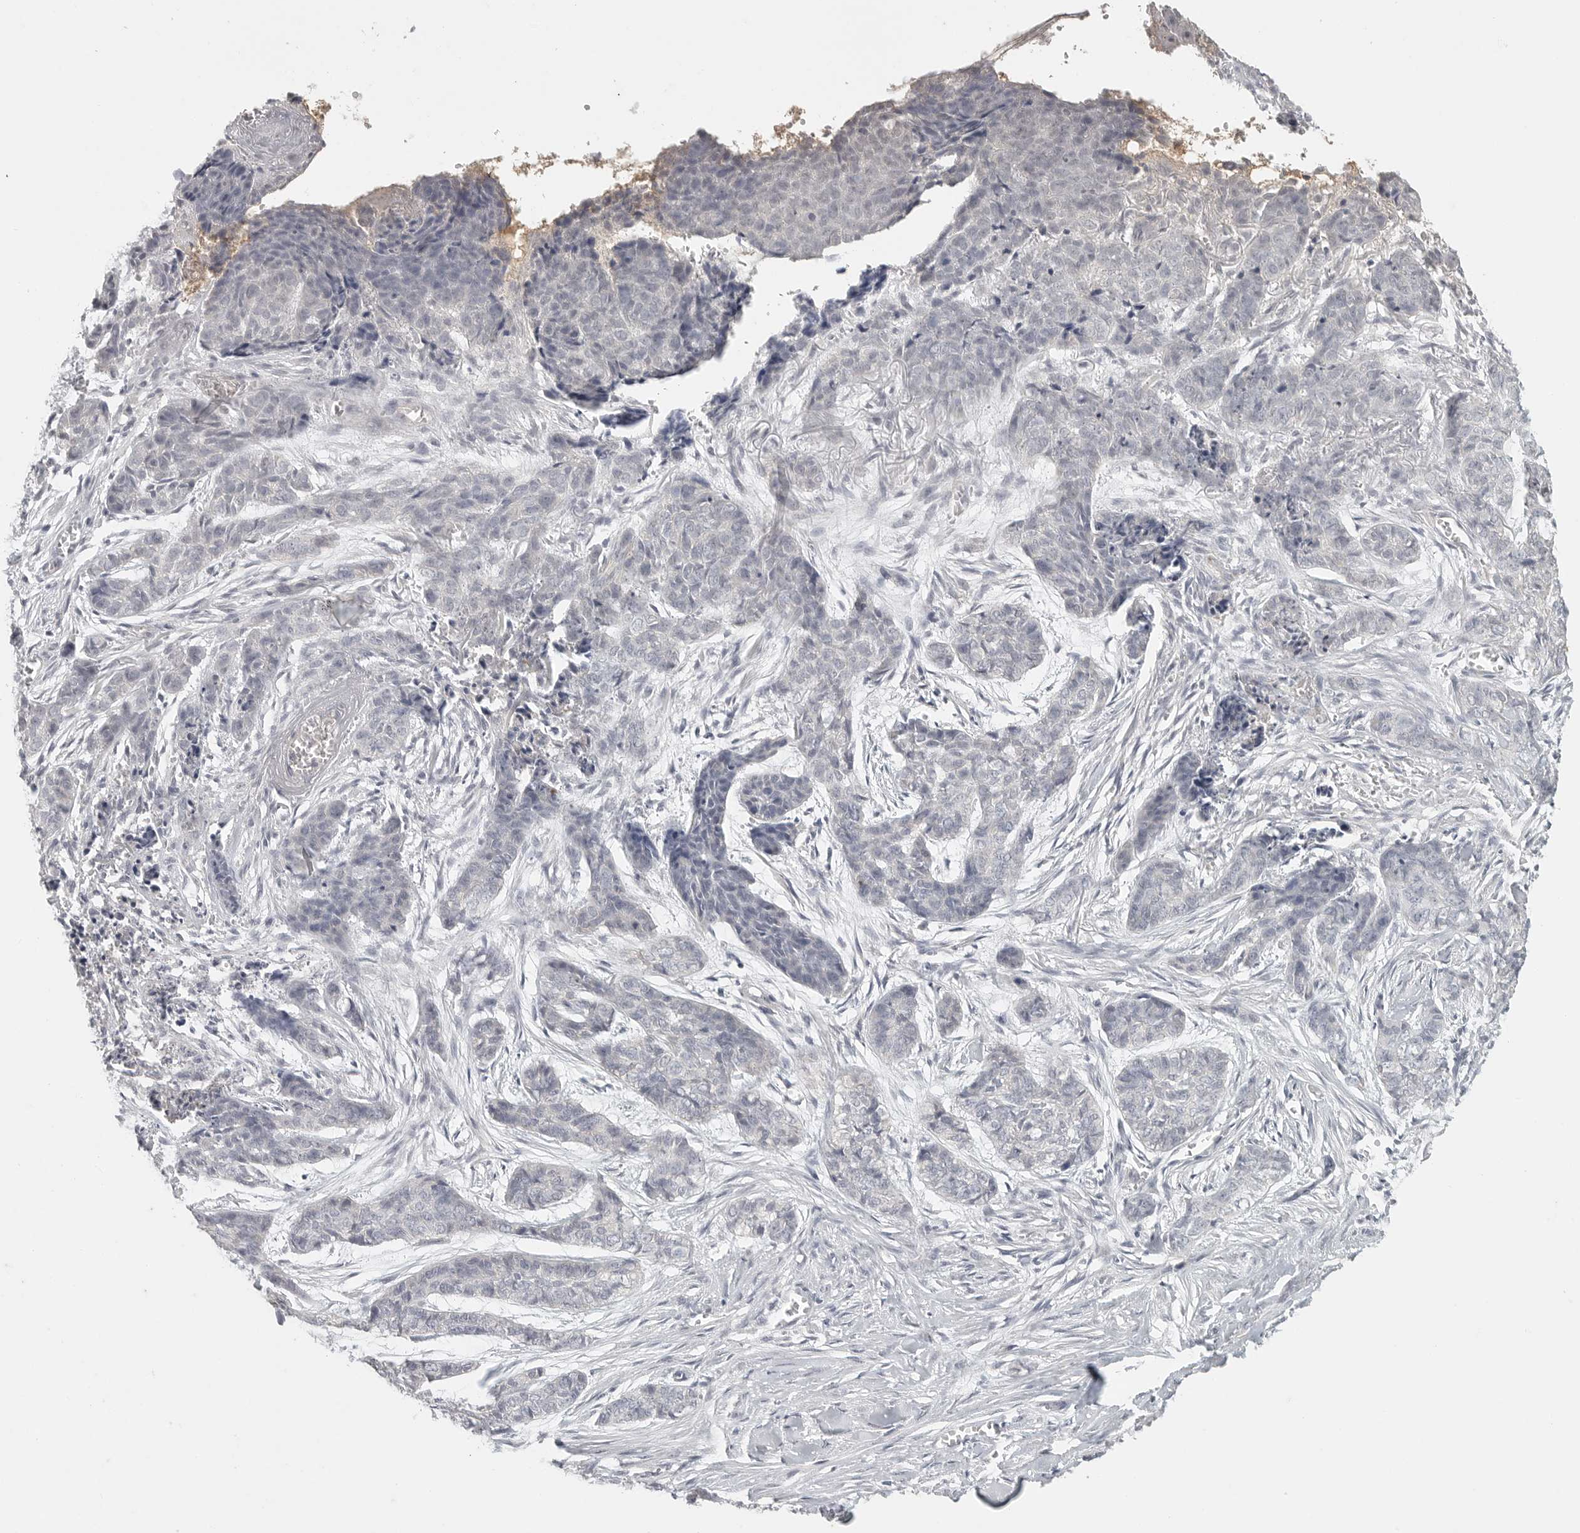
{"staining": {"intensity": "negative", "quantity": "none", "location": "none"}, "tissue": "skin cancer", "cell_type": "Tumor cells", "image_type": "cancer", "snomed": [{"axis": "morphology", "description": "Basal cell carcinoma"}, {"axis": "topography", "description": "Skin"}], "caption": "Immunohistochemistry of human skin basal cell carcinoma reveals no positivity in tumor cells. The staining is performed using DAB (3,3'-diaminobenzidine) brown chromogen with nuclei counter-stained in using hematoxylin.", "gene": "SLC25A36", "patient": {"sex": "female", "age": 64}}